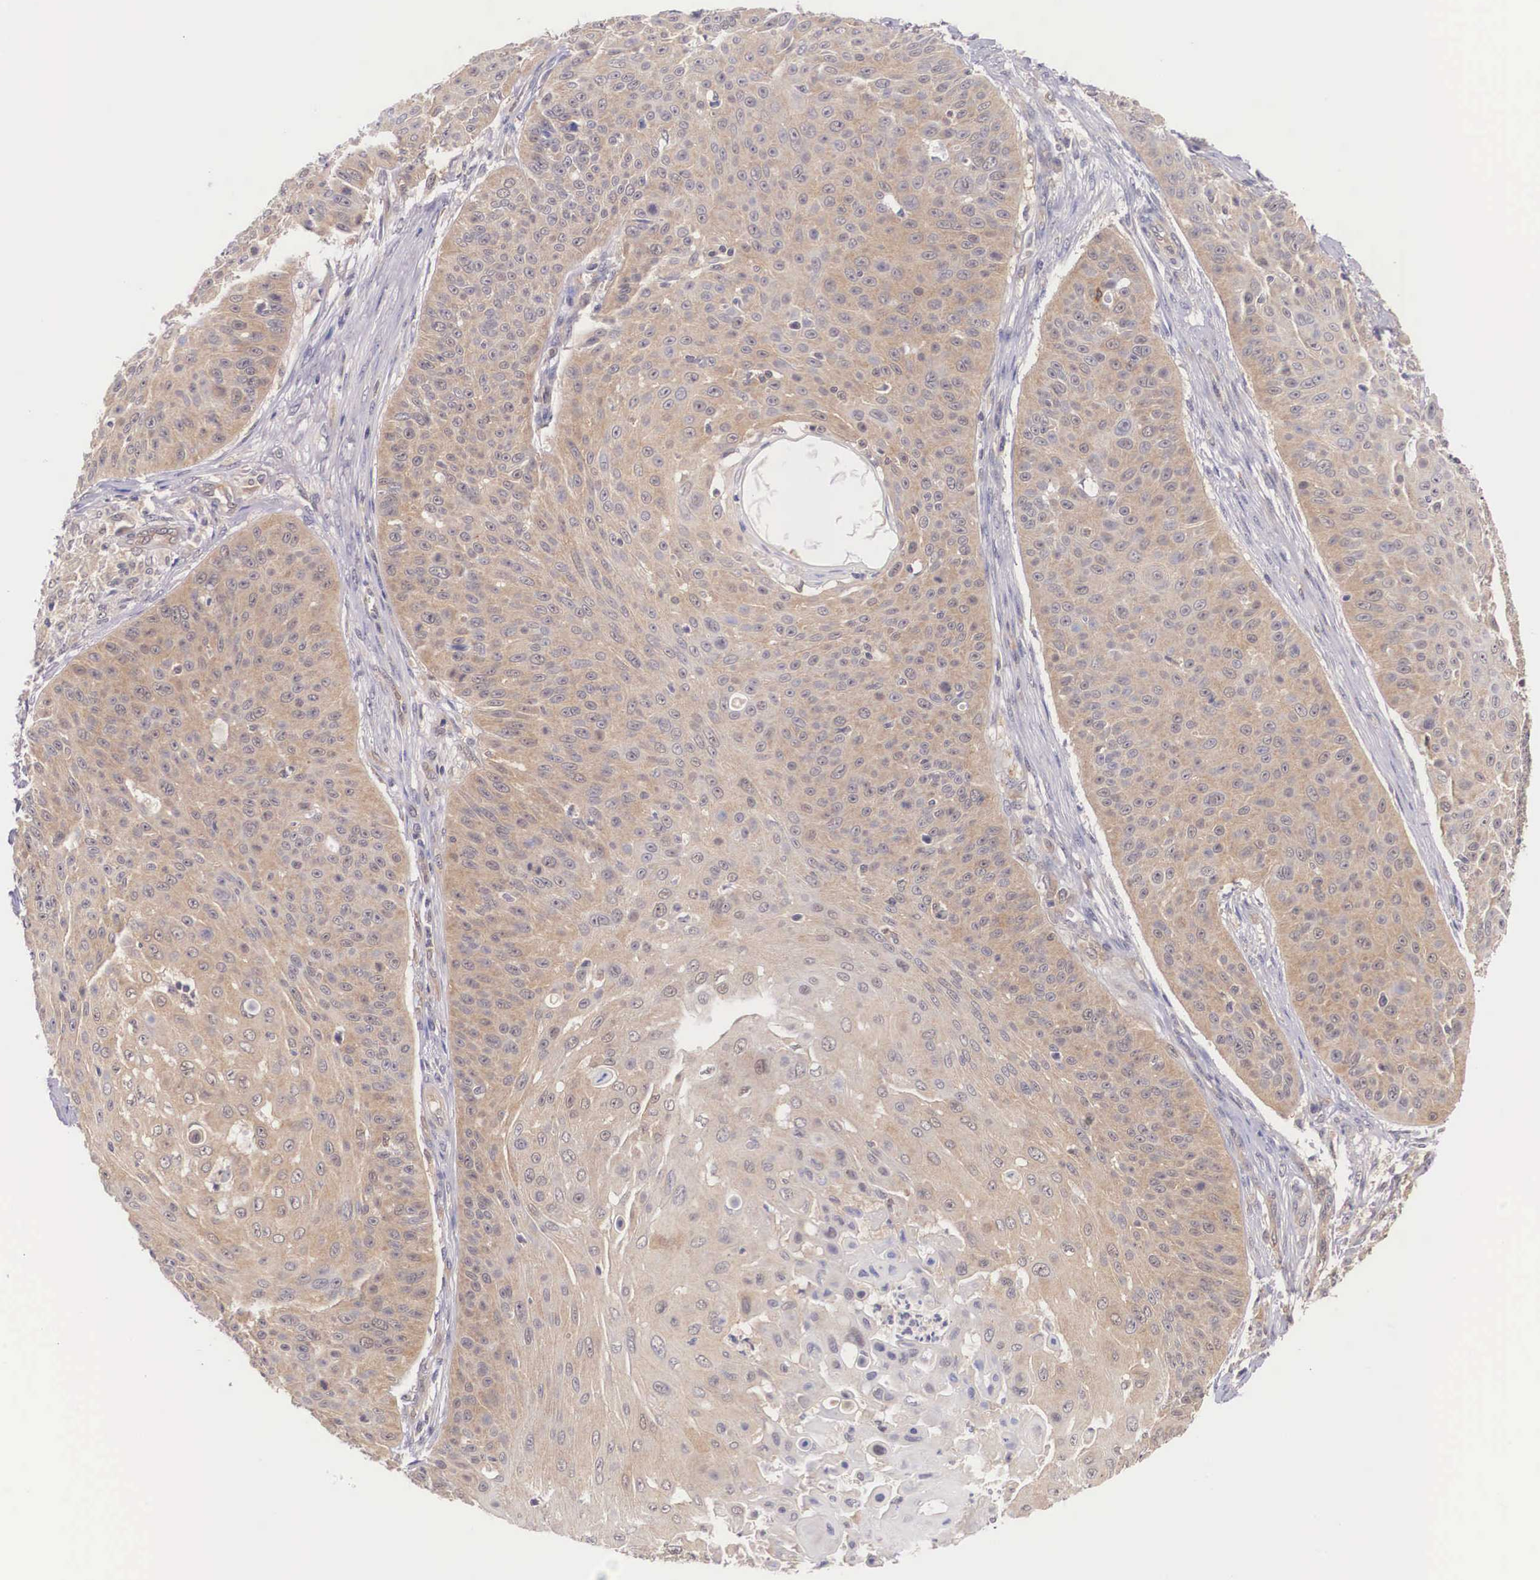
{"staining": {"intensity": "moderate", "quantity": ">75%", "location": "cytoplasmic/membranous"}, "tissue": "skin cancer", "cell_type": "Tumor cells", "image_type": "cancer", "snomed": [{"axis": "morphology", "description": "Squamous cell carcinoma, NOS"}, {"axis": "topography", "description": "Skin"}], "caption": "Immunohistochemical staining of squamous cell carcinoma (skin) exhibits medium levels of moderate cytoplasmic/membranous expression in approximately >75% of tumor cells.", "gene": "IGBP1", "patient": {"sex": "male", "age": 82}}